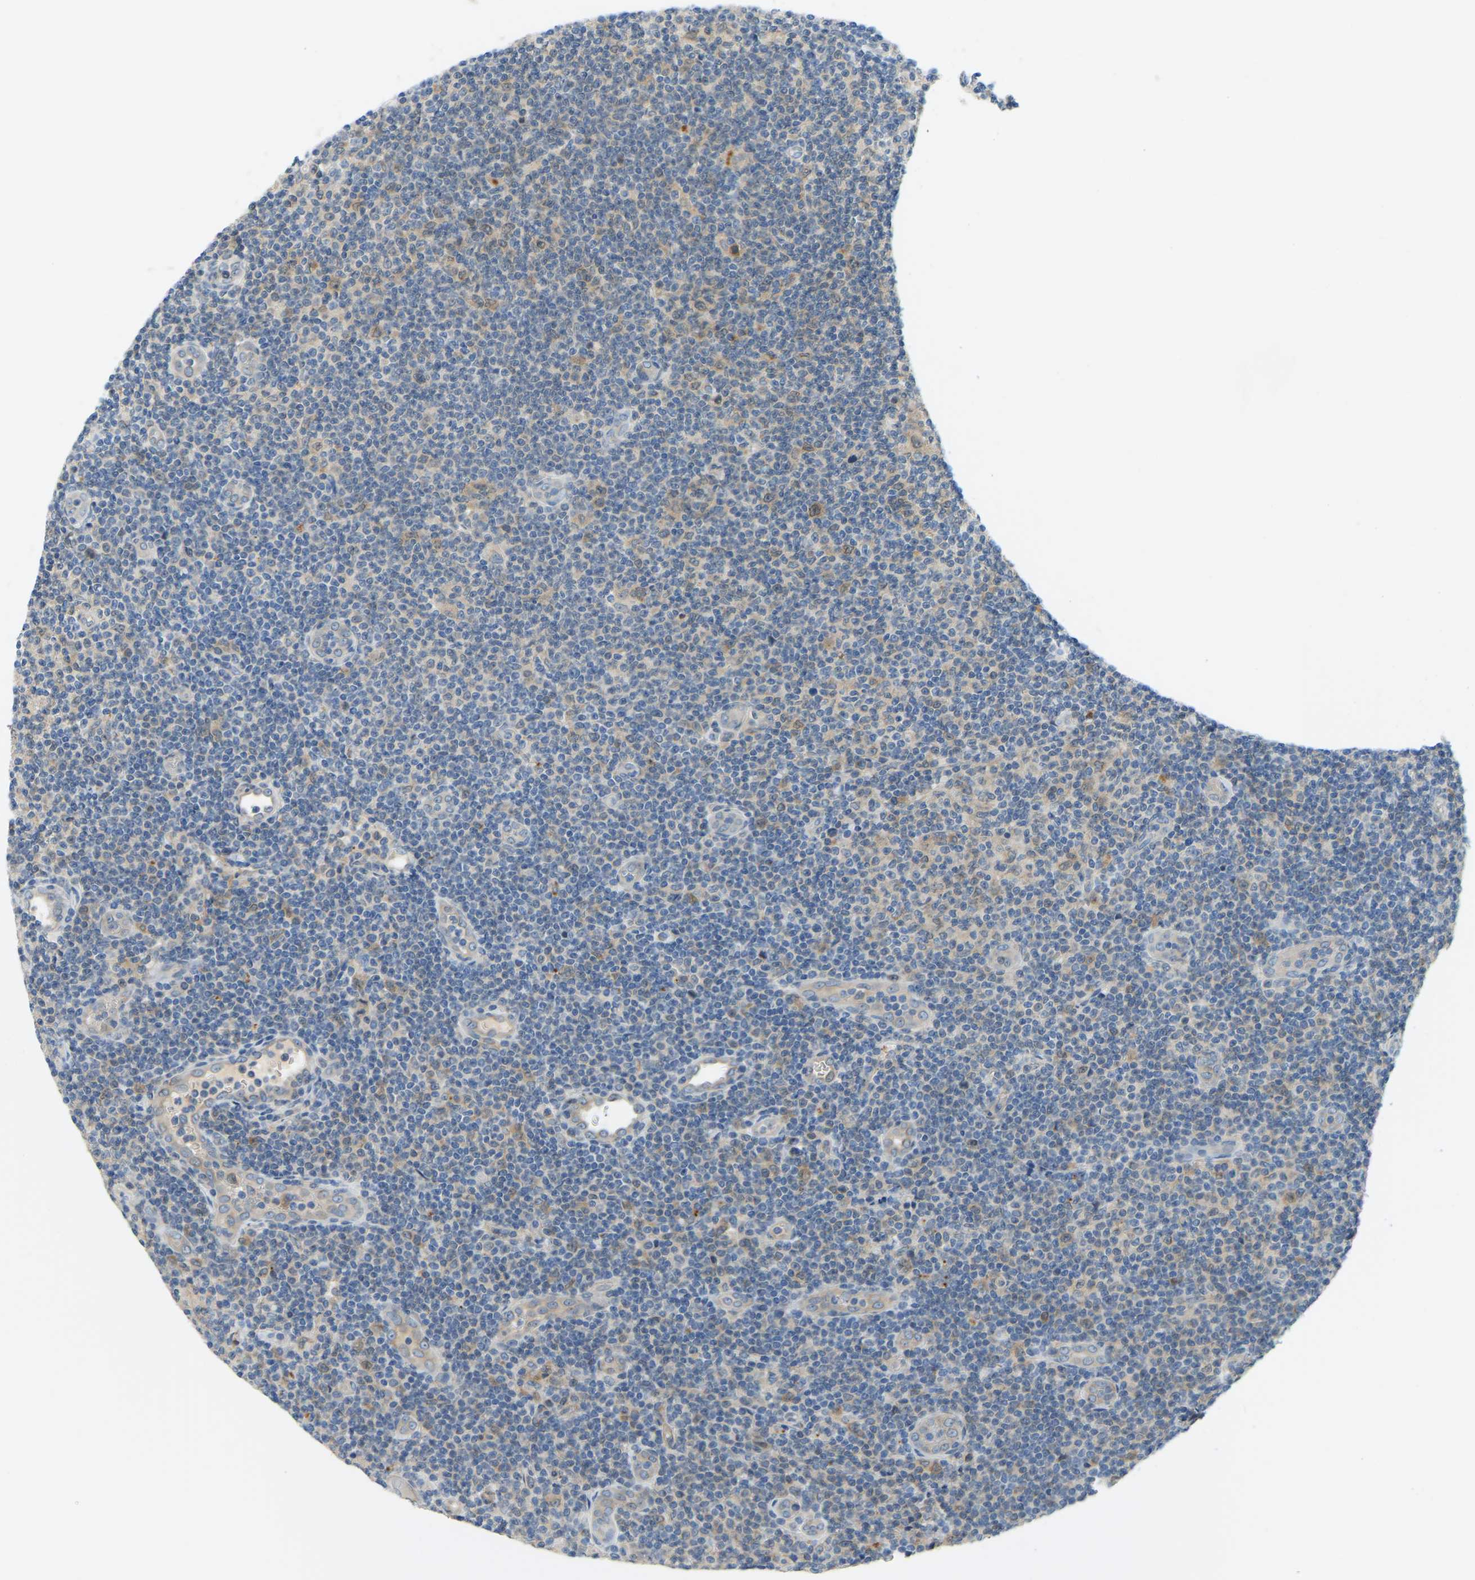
{"staining": {"intensity": "moderate", "quantity": "25%-75%", "location": "cytoplasmic/membranous"}, "tissue": "lymphoma", "cell_type": "Tumor cells", "image_type": "cancer", "snomed": [{"axis": "morphology", "description": "Malignant lymphoma, non-Hodgkin's type, Low grade"}, {"axis": "topography", "description": "Lymph node"}], "caption": "Immunohistochemical staining of human lymphoma reveals medium levels of moderate cytoplasmic/membranous expression in approximately 25%-75% of tumor cells.", "gene": "NME8", "patient": {"sex": "male", "age": 83}}